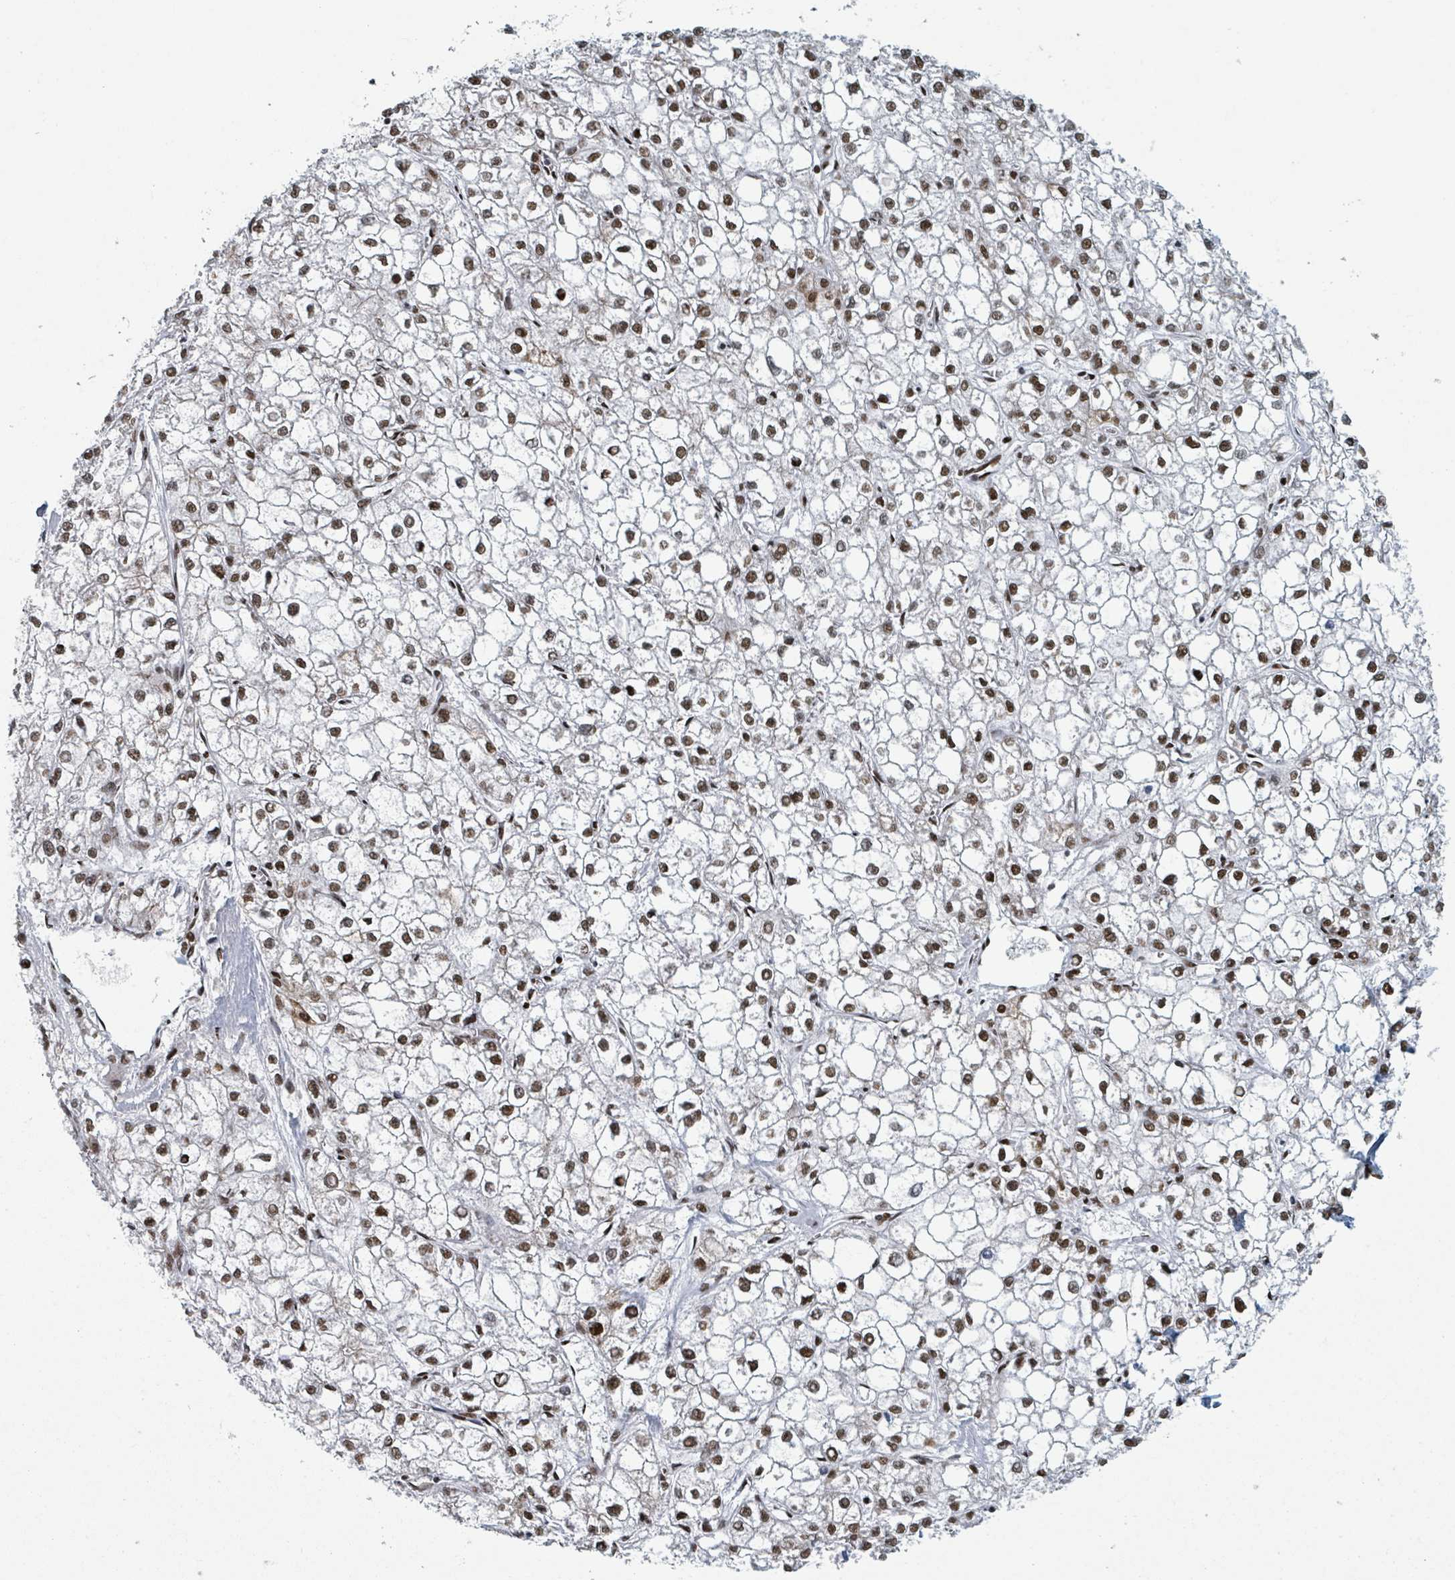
{"staining": {"intensity": "strong", "quantity": ">75%", "location": "nuclear"}, "tissue": "liver cancer", "cell_type": "Tumor cells", "image_type": "cancer", "snomed": [{"axis": "morphology", "description": "Carcinoma, Hepatocellular, NOS"}, {"axis": "topography", "description": "Liver"}], "caption": "Hepatocellular carcinoma (liver) stained with a protein marker shows strong staining in tumor cells.", "gene": "DHX16", "patient": {"sex": "female", "age": 43}}